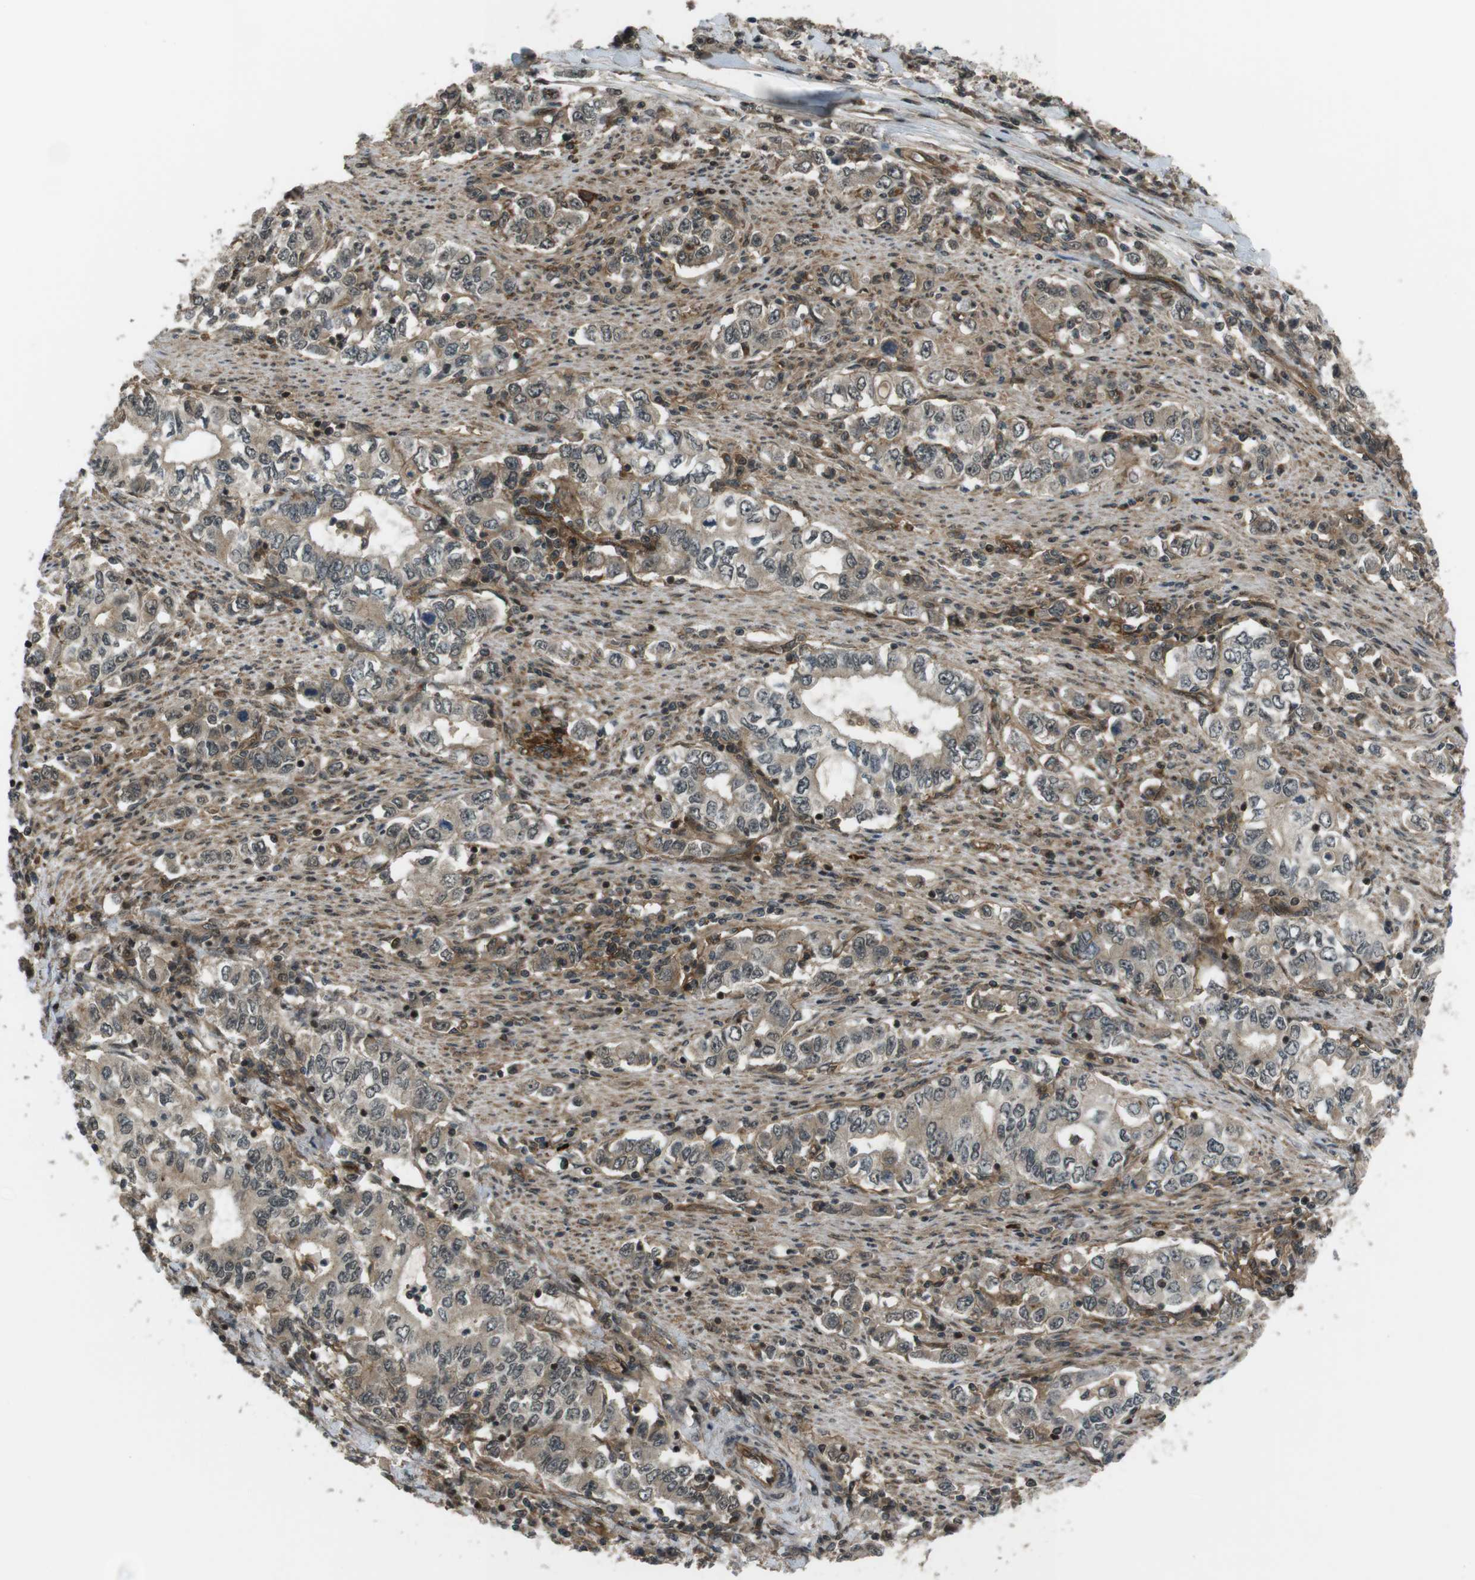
{"staining": {"intensity": "weak", "quantity": ">75%", "location": "cytoplasmic/membranous,nuclear"}, "tissue": "stomach cancer", "cell_type": "Tumor cells", "image_type": "cancer", "snomed": [{"axis": "morphology", "description": "Adenocarcinoma, NOS"}, {"axis": "topography", "description": "Stomach, lower"}], "caption": "Weak cytoplasmic/membranous and nuclear positivity is seen in approximately >75% of tumor cells in adenocarcinoma (stomach). (brown staining indicates protein expression, while blue staining denotes nuclei).", "gene": "TIAM2", "patient": {"sex": "female", "age": 72}}